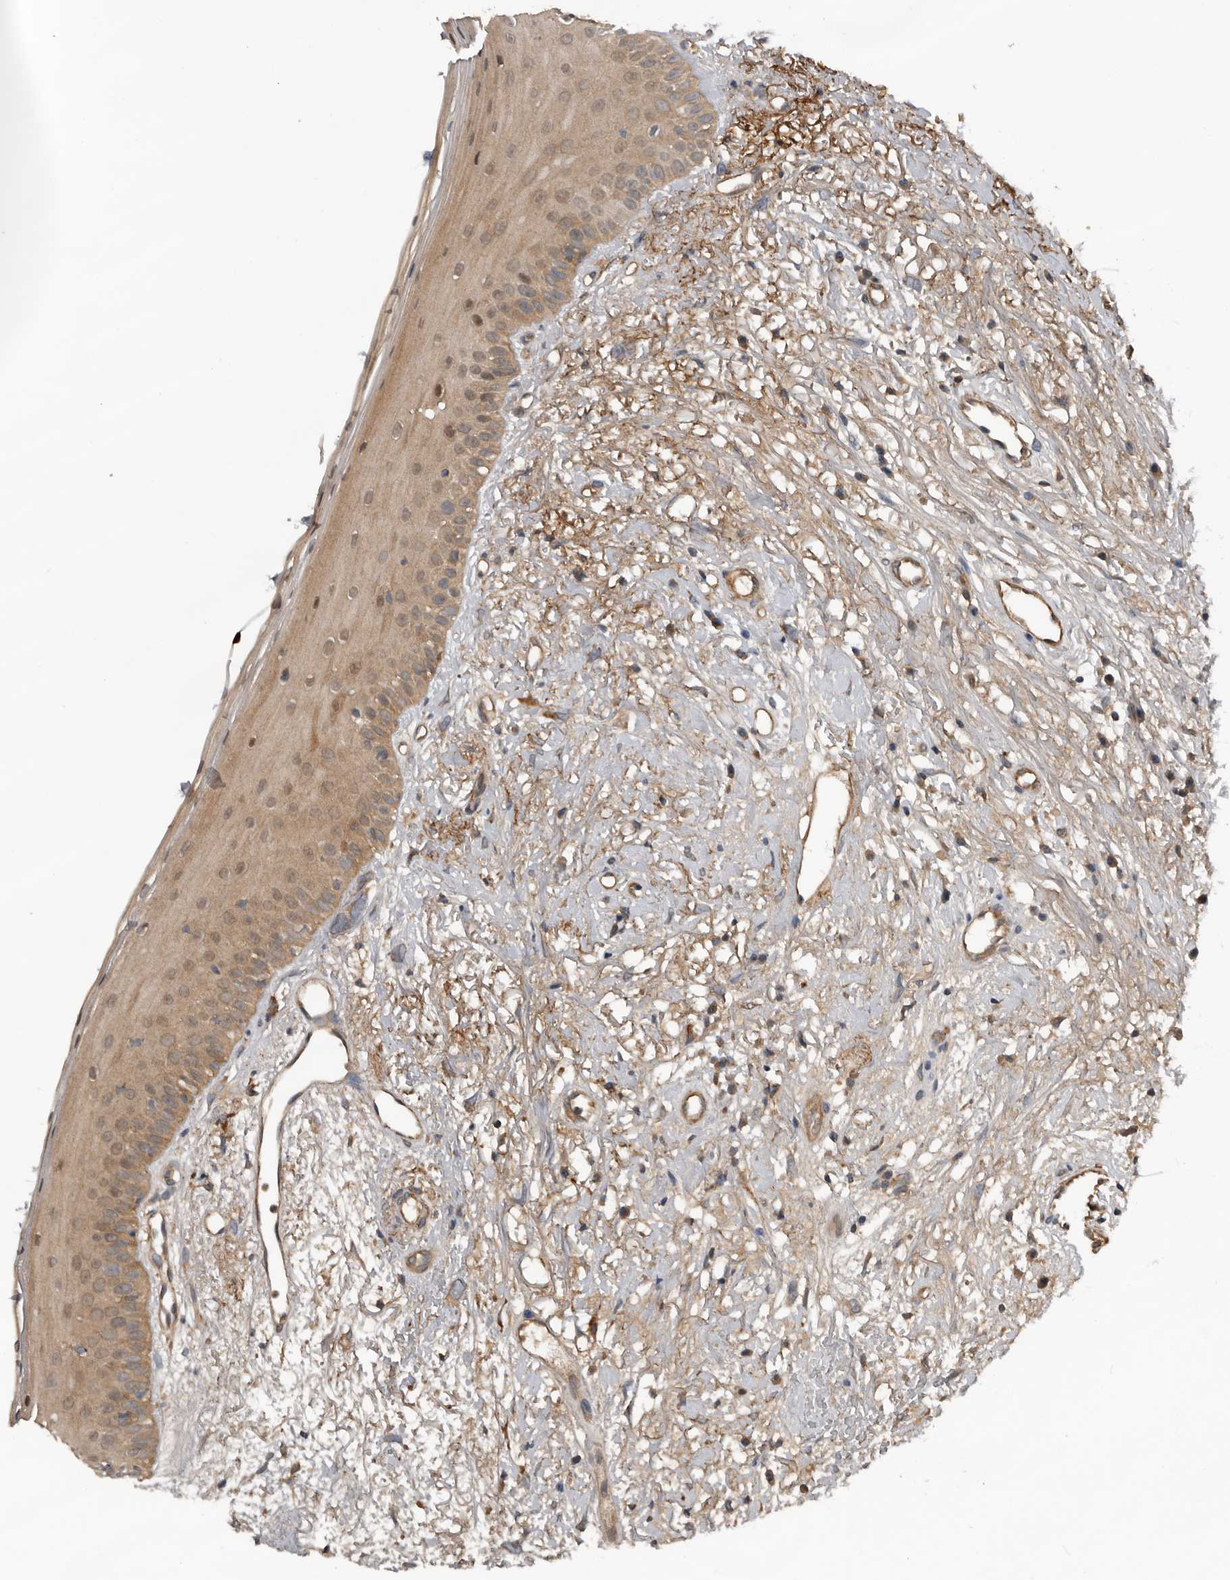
{"staining": {"intensity": "moderate", "quantity": "25%-75%", "location": "cytoplasmic/membranous"}, "tissue": "oral mucosa", "cell_type": "Squamous epithelial cells", "image_type": "normal", "snomed": [{"axis": "morphology", "description": "Normal tissue, NOS"}, {"axis": "topography", "description": "Oral tissue"}], "caption": "Protein staining of benign oral mucosa displays moderate cytoplasmic/membranous staining in approximately 25%-75% of squamous epithelial cells. (DAB (3,3'-diaminobenzidine) IHC, brown staining for protein, blue staining for nuclei).", "gene": "DNAJB4", "patient": {"sex": "female", "age": 63}}